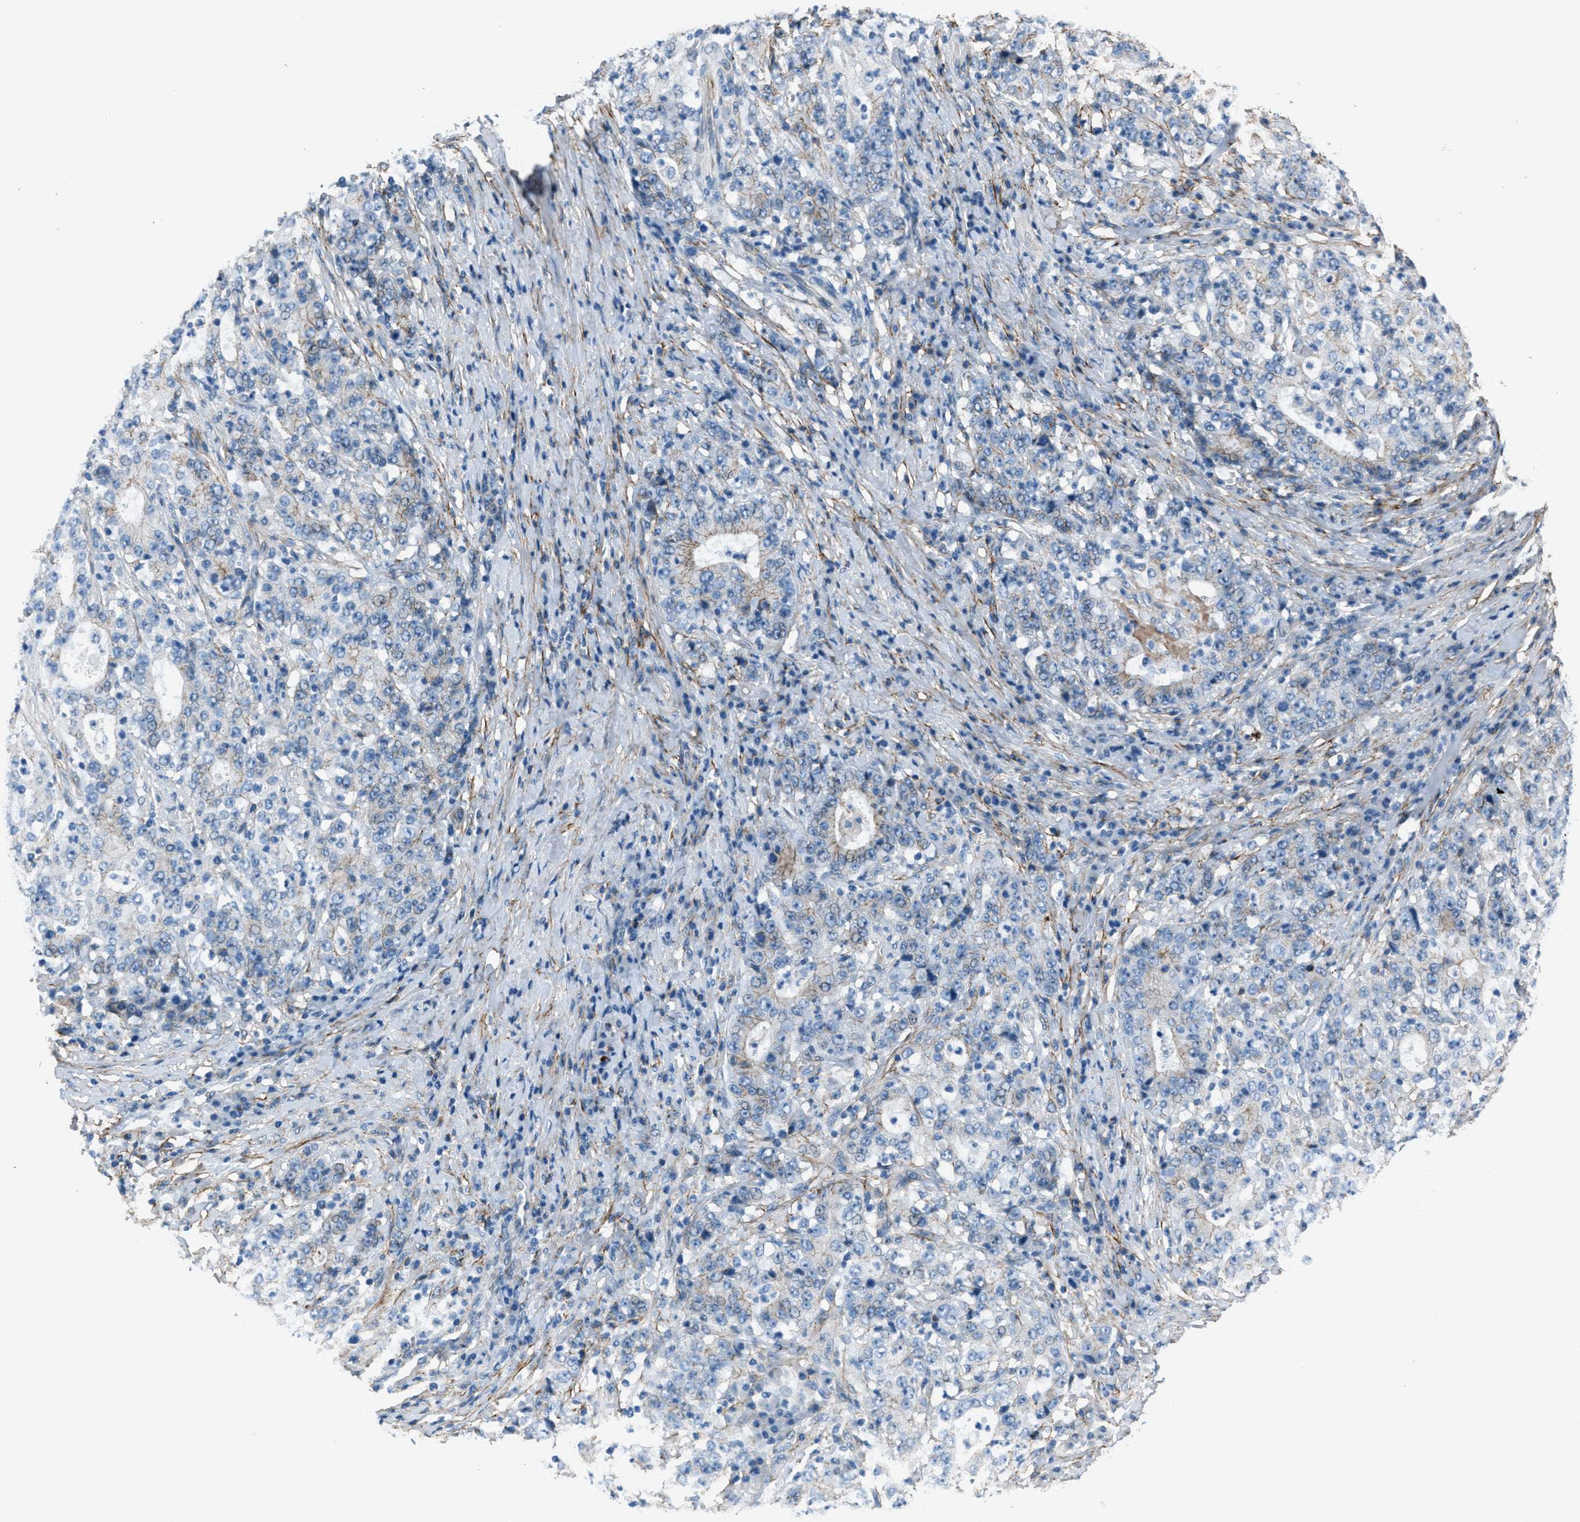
{"staining": {"intensity": "weak", "quantity": "<25%", "location": "cytoplasmic/membranous"}, "tissue": "stomach cancer", "cell_type": "Tumor cells", "image_type": "cancer", "snomed": [{"axis": "morphology", "description": "Normal tissue, NOS"}, {"axis": "morphology", "description": "Adenocarcinoma, NOS"}, {"axis": "topography", "description": "Stomach, upper"}, {"axis": "topography", "description": "Stomach"}], "caption": "Adenocarcinoma (stomach) was stained to show a protein in brown. There is no significant staining in tumor cells.", "gene": "FBN1", "patient": {"sex": "male", "age": 59}}